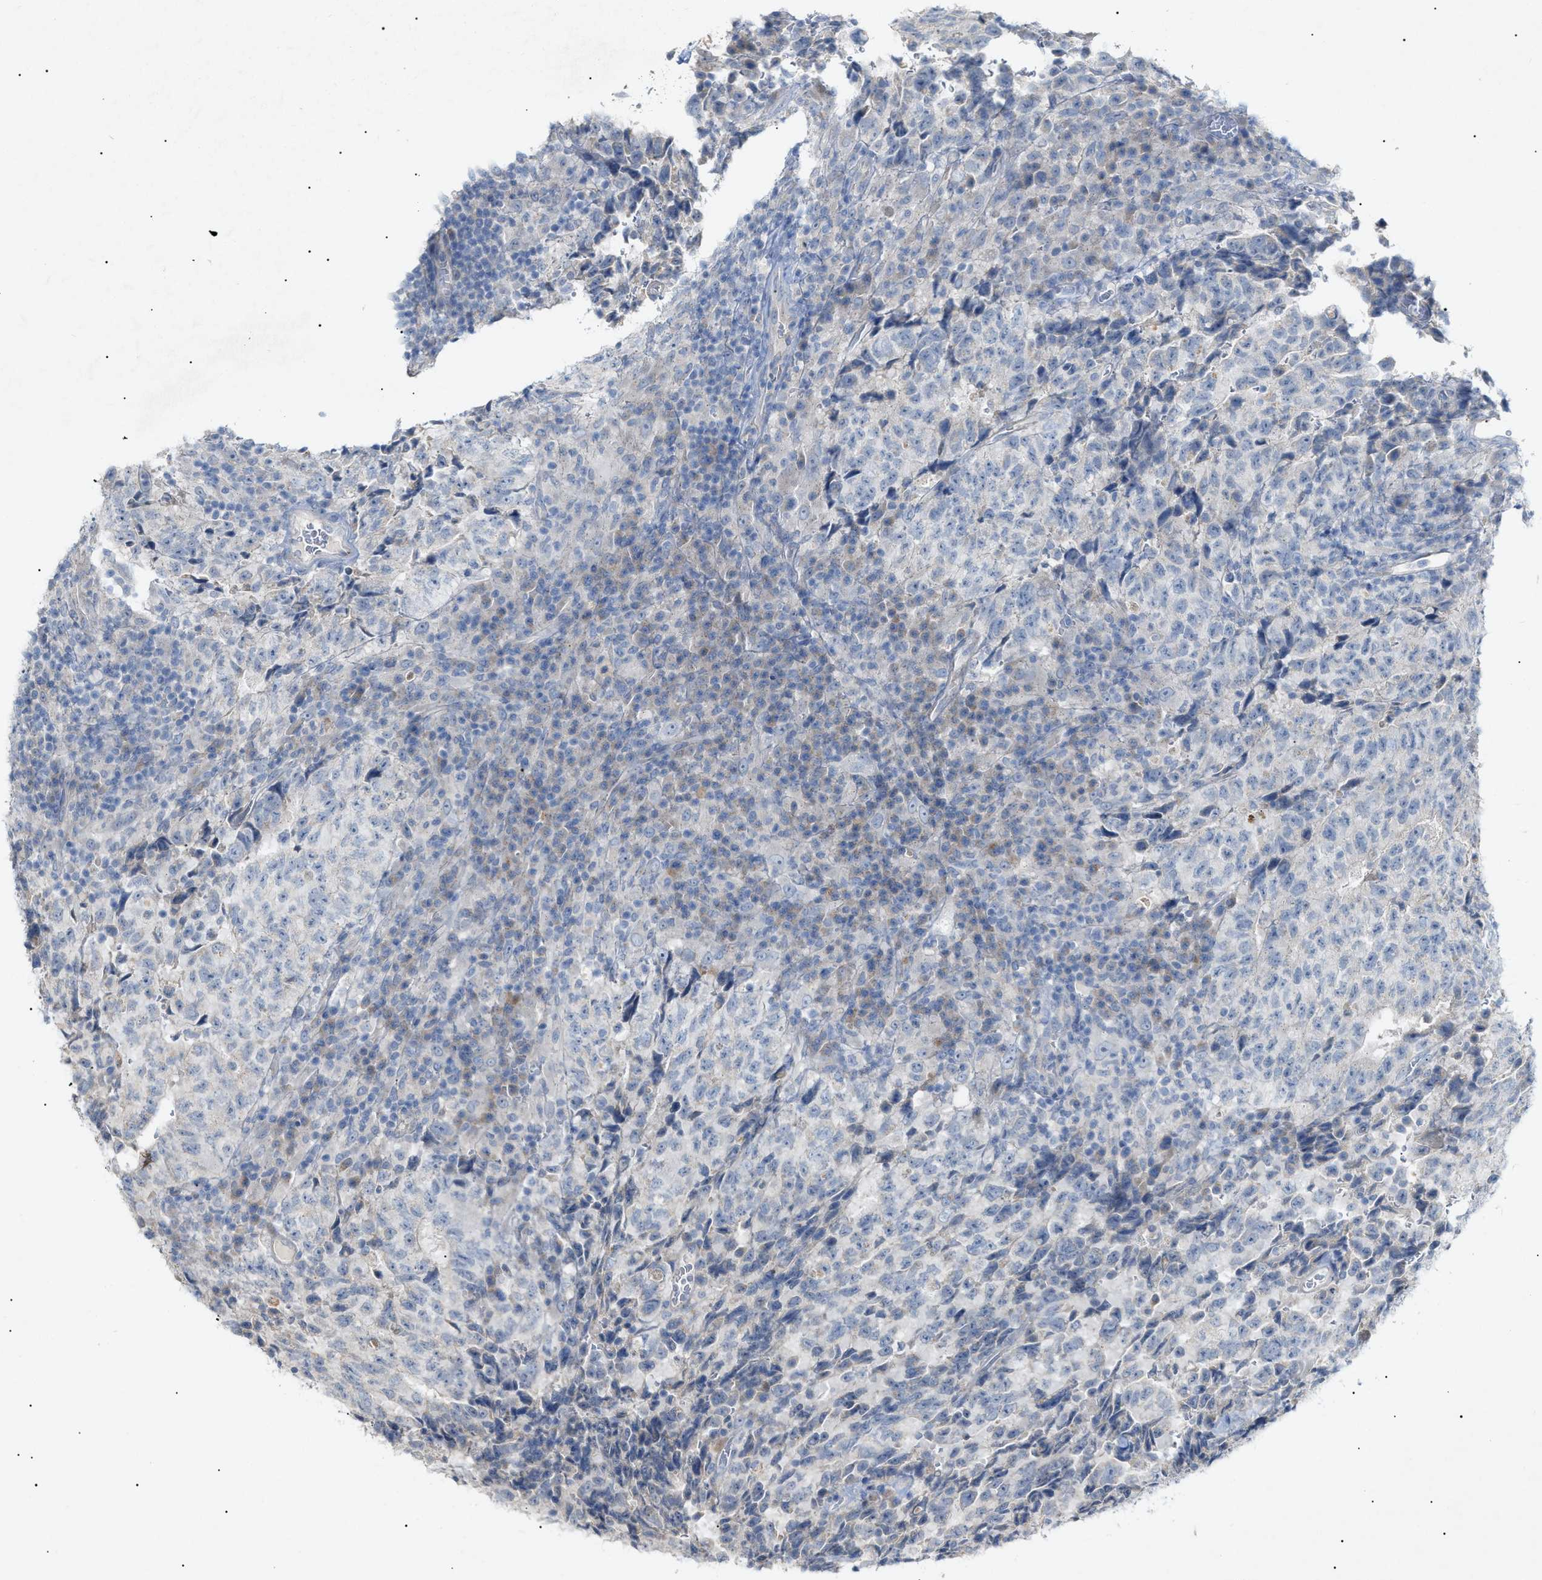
{"staining": {"intensity": "negative", "quantity": "none", "location": "none"}, "tissue": "testis cancer", "cell_type": "Tumor cells", "image_type": "cancer", "snomed": [{"axis": "morphology", "description": "Necrosis, NOS"}, {"axis": "morphology", "description": "Carcinoma, Embryonal, NOS"}, {"axis": "topography", "description": "Testis"}], "caption": "Testis embryonal carcinoma was stained to show a protein in brown. There is no significant positivity in tumor cells.", "gene": "SLC25A31", "patient": {"sex": "male", "age": 19}}